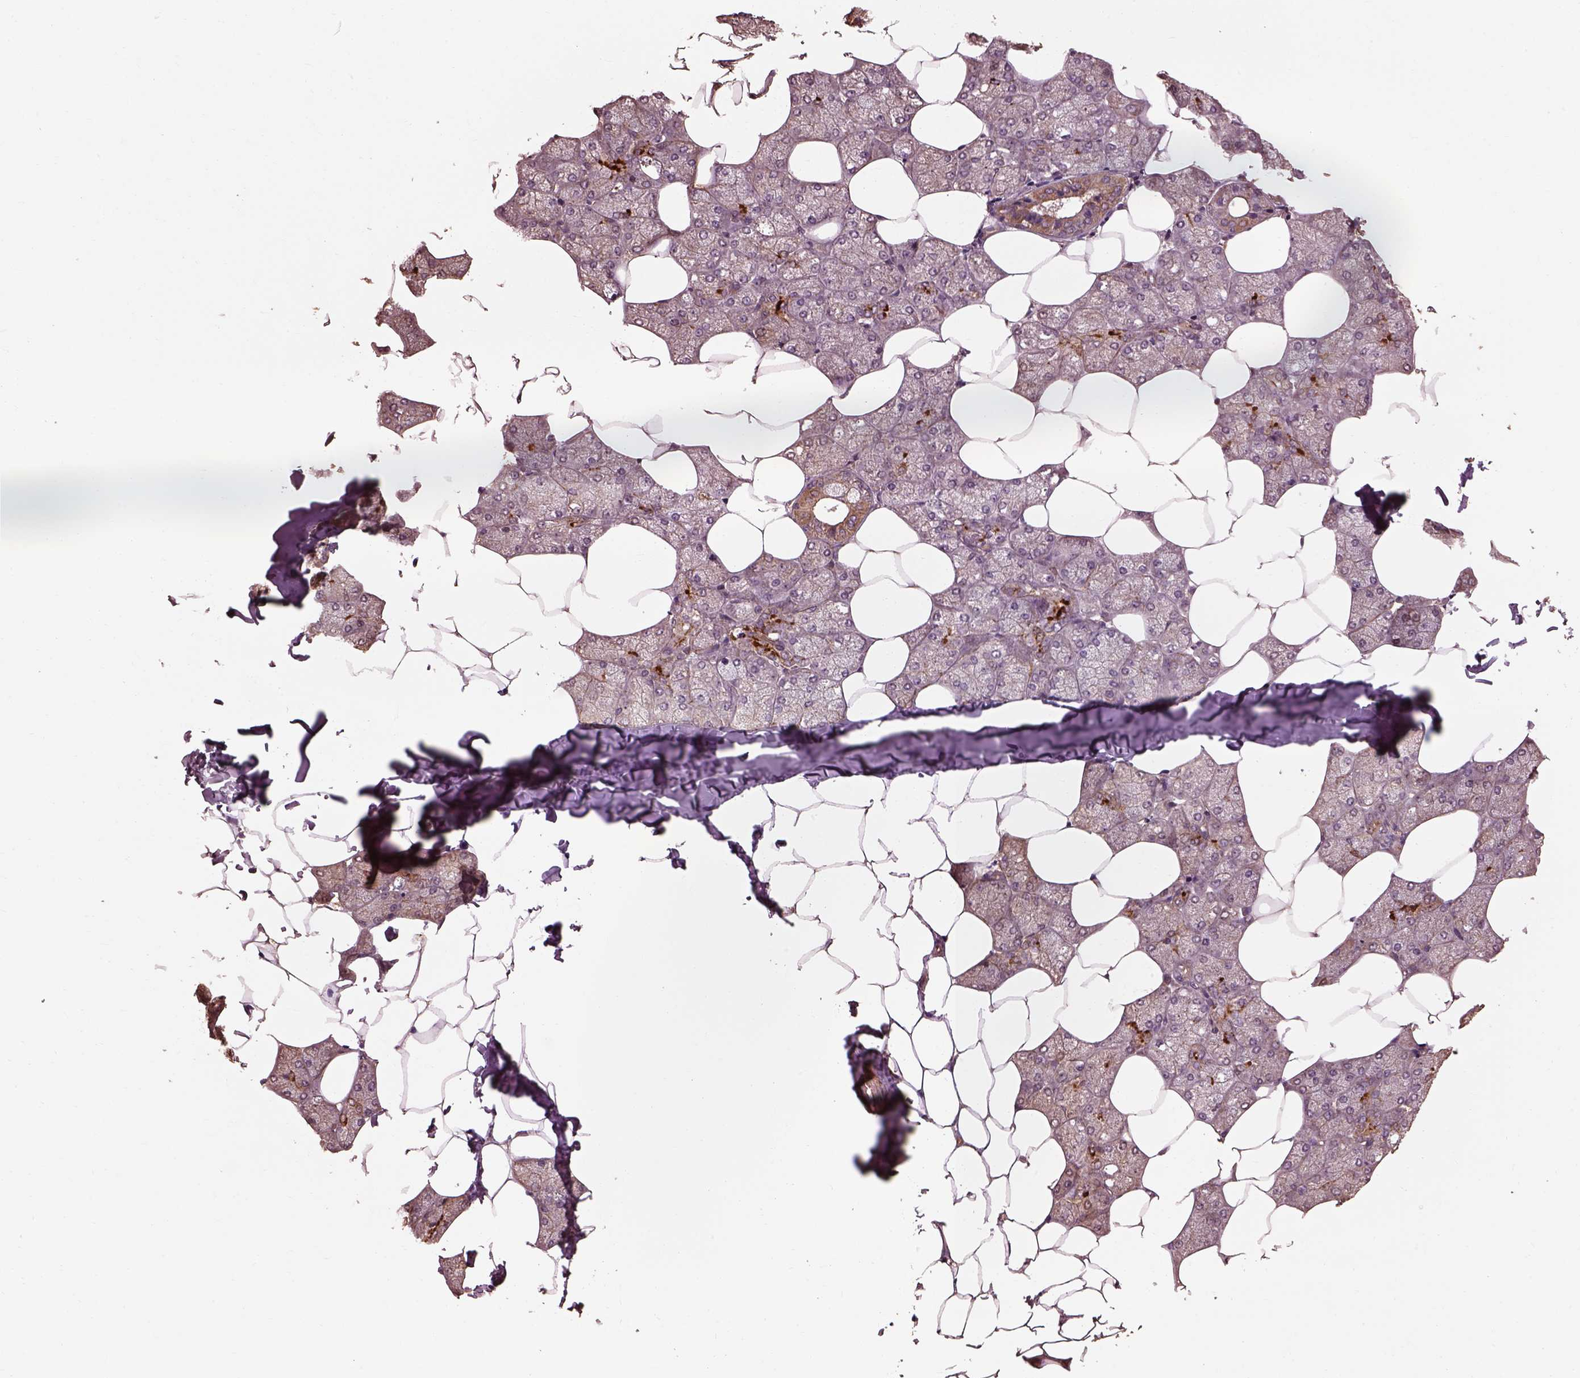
{"staining": {"intensity": "moderate", "quantity": "25%-75%", "location": "cytoplasmic/membranous"}, "tissue": "salivary gland", "cell_type": "Glandular cells", "image_type": "normal", "snomed": [{"axis": "morphology", "description": "Normal tissue, NOS"}, {"axis": "topography", "description": "Salivary gland"}], "caption": "Protein expression analysis of benign human salivary gland reveals moderate cytoplasmic/membranous expression in approximately 25%-75% of glandular cells. The staining was performed using DAB (3,3'-diaminobenzidine) to visualize the protein expression in brown, while the nuclei were stained in blue with hematoxylin (Magnification: 20x).", "gene": "METTL4", "patient": {"sex": "female", "age": 43}}